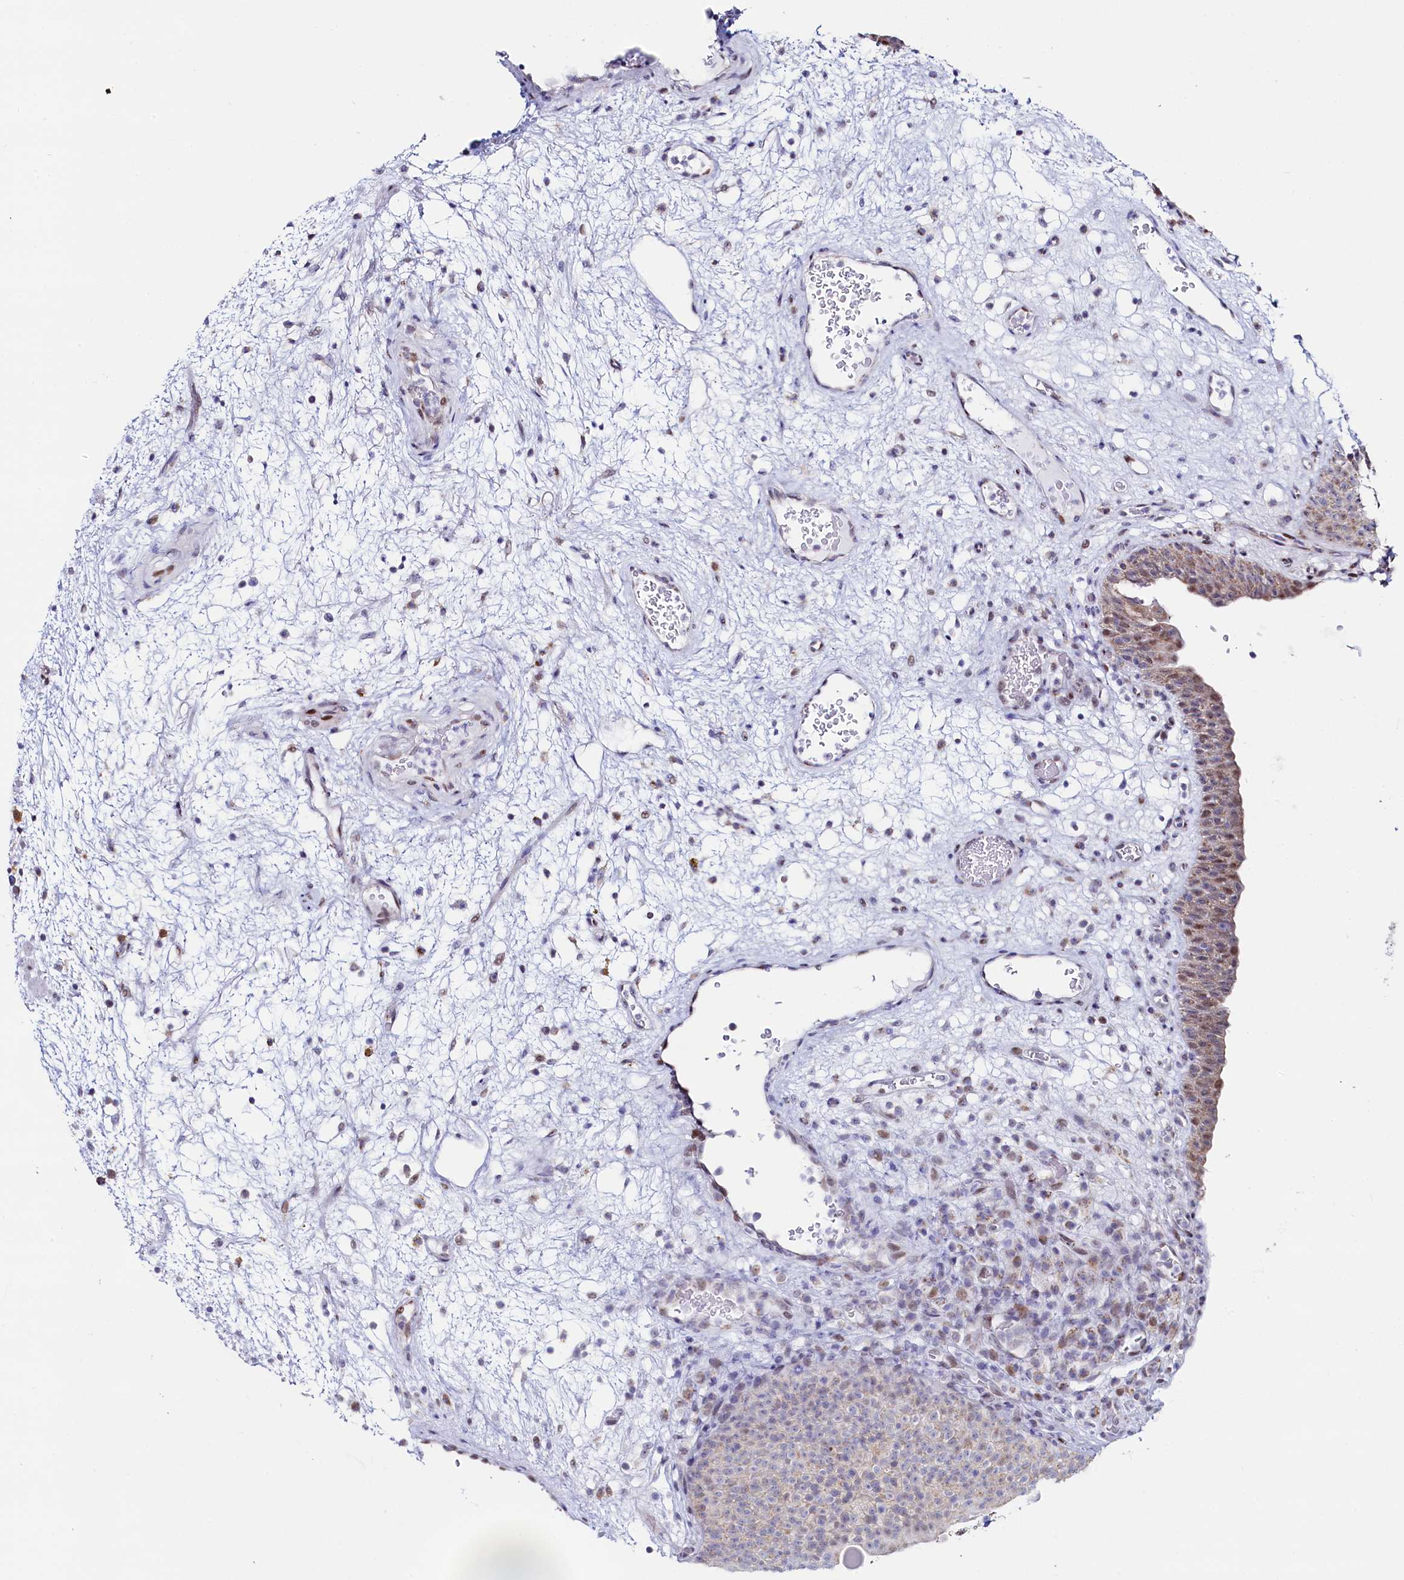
{"staining": {"intensity": "weak", "quantity": "25%-75%", "location": "cytoplasmic/membranous,nuclear"}, "tissue": "urinary bladder", "cell_type": "Urothelial cells", "image_type": "normal", "snomed": [{"axis": "morphology", "description": "Normal tissue, NOS"}, {"axis": "topography", "description": "Urinary bladder"}], "caption": "Brown immunohistochemical staining in unremarkable urinary bladder demonstrates weak cytoplasmic/membranous,nuclear positivity in about 25%-75% of urothelial cells. Nuclei are stained in blue.", "gene": "HDGFL3", "patient": {"sex": "male", "age": 71}}